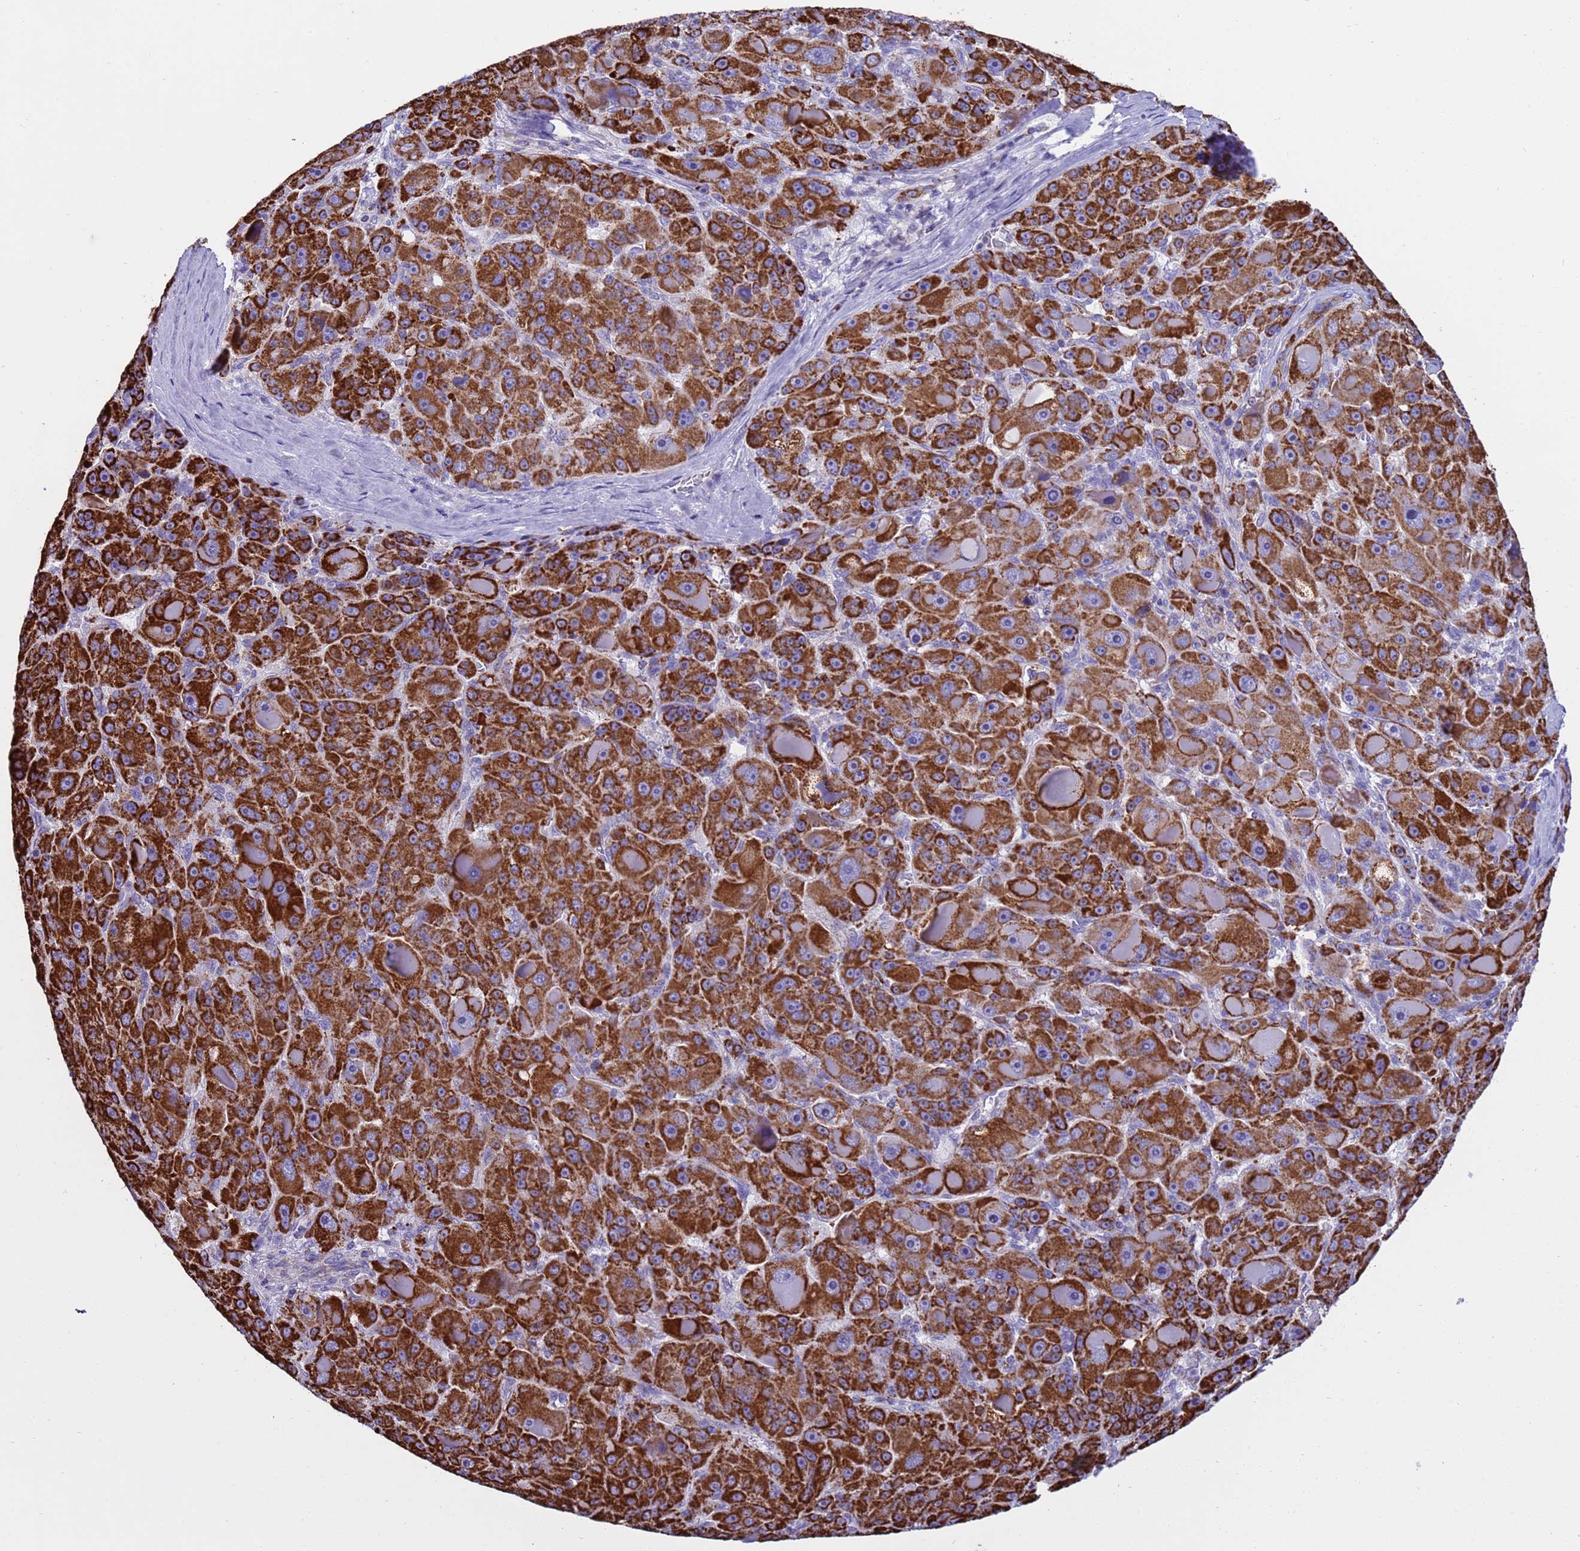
{"staining": {"intensity": "strong", "quantity": ">75%", "location": "cytoplasmic/membranous"}, "tissue": "liver cancer", "cell_type": "Tumor cells", "image_type": "cancer", "snomed": [{"axis": "morphology", "description": "Carcinoma, Hepatocellular, NOS"}, {"axis": "topography", "description": "Liver"}], "caption": "IHC of human liver cancer exhibits high levels of strong cytoplasmic/membranous positivity in approximately >75% of tumor cells.", "gene": "RNF165", "patient": {"sex": "male", "age": 76}}